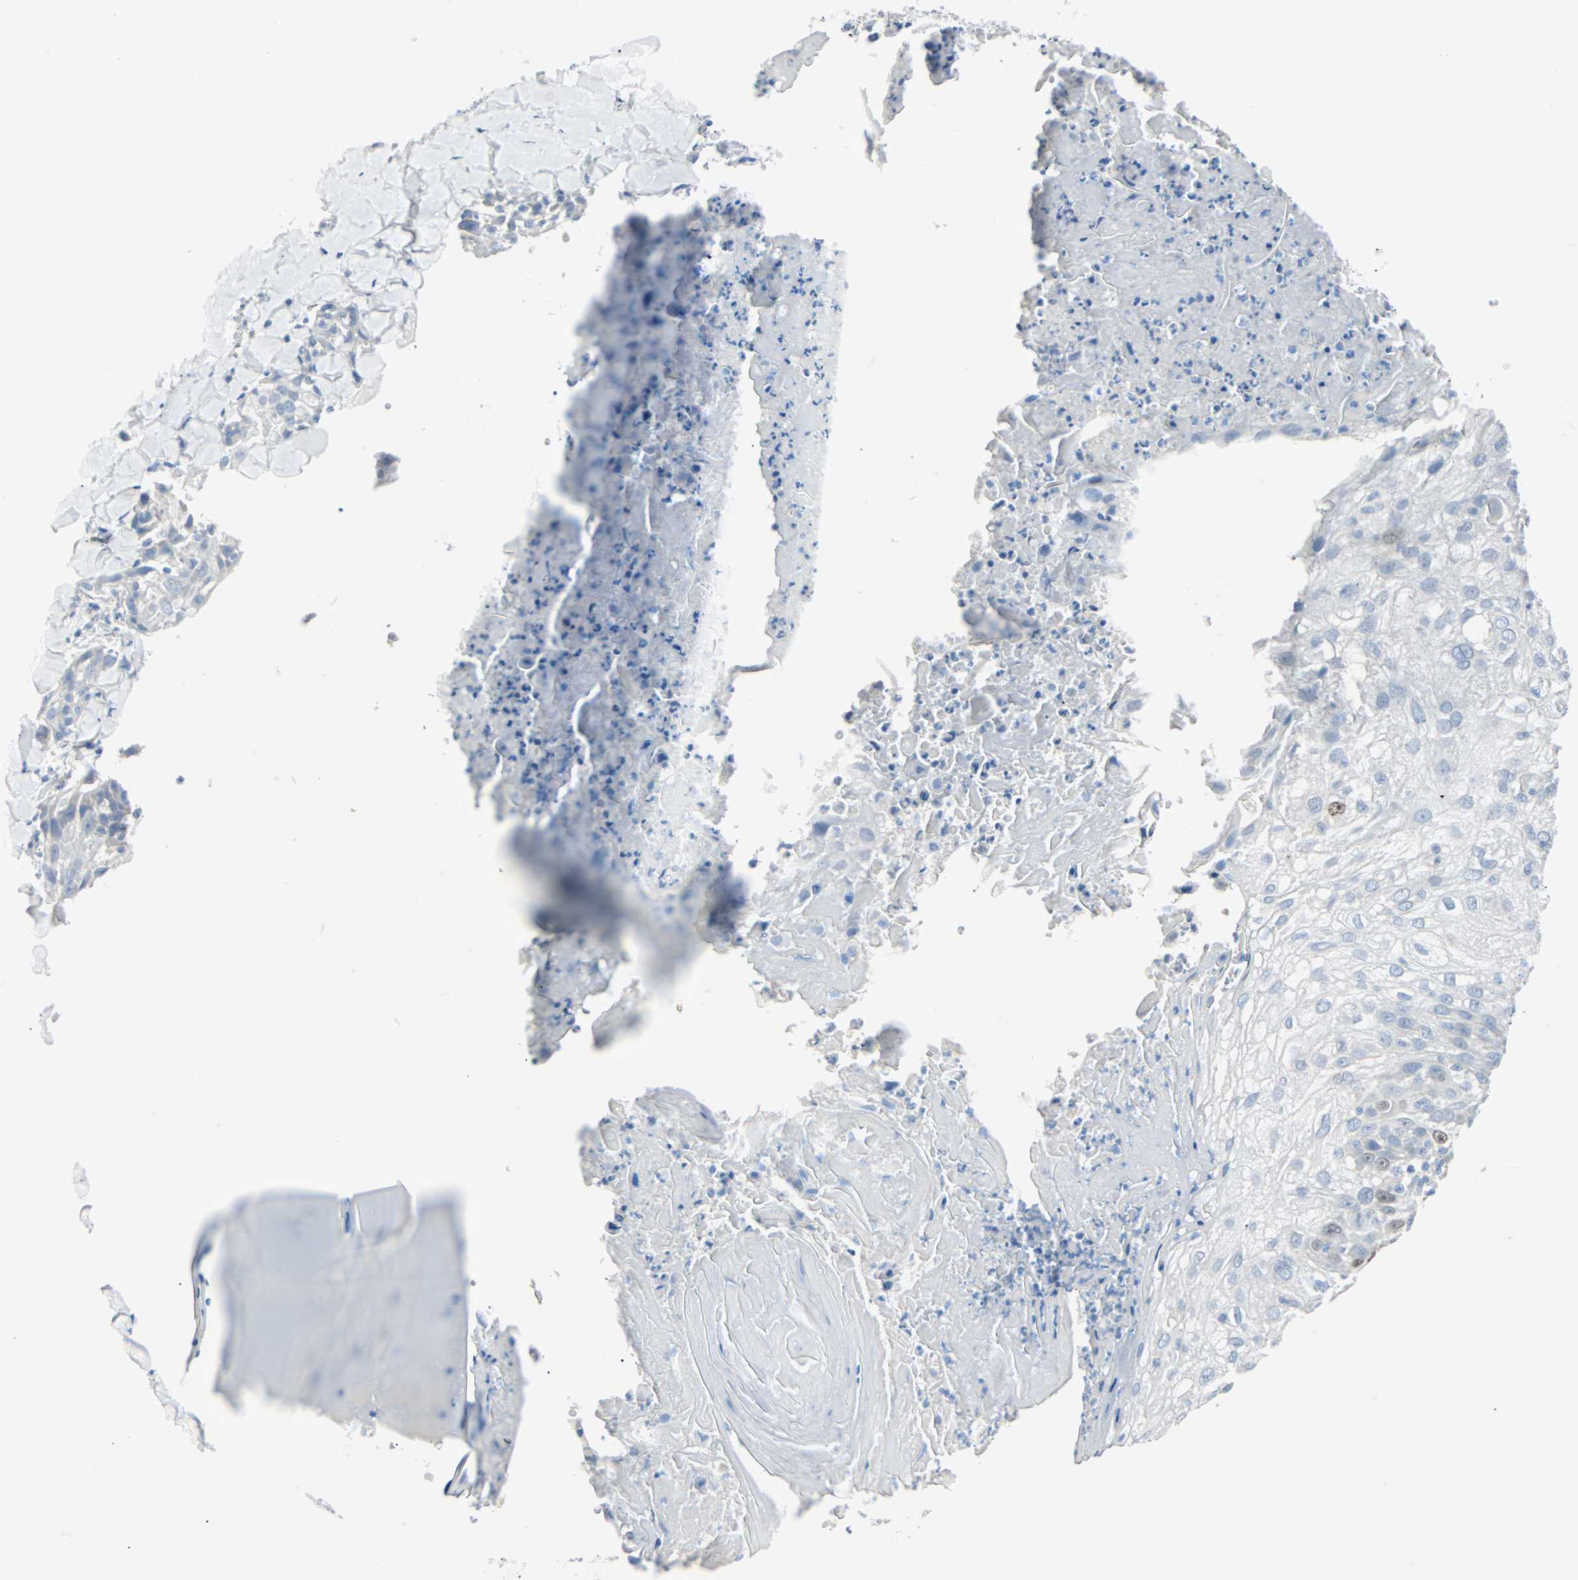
{"staining": {"intensity": "weak", "quantity": "<25%", "location": "nuclear"}, "tissue": "skin cancer", "cell_type": "Tumor cells", "image_type": "cancer", "snomed": [{"axis": "morphology", "description": "Normal tissue, NOS"}, {"axis": "morphology", "description": "Squamous cell carcinoma, NOS"}, {"axis": "topography", "description": "Skin"}], "caption": "This is an immunohistochemistry micrograph of skin squamous cell carcinoma. There is no expression in tumor cells.", "gene": "IL33", "patient": {"sex": "female", "age": 83}}